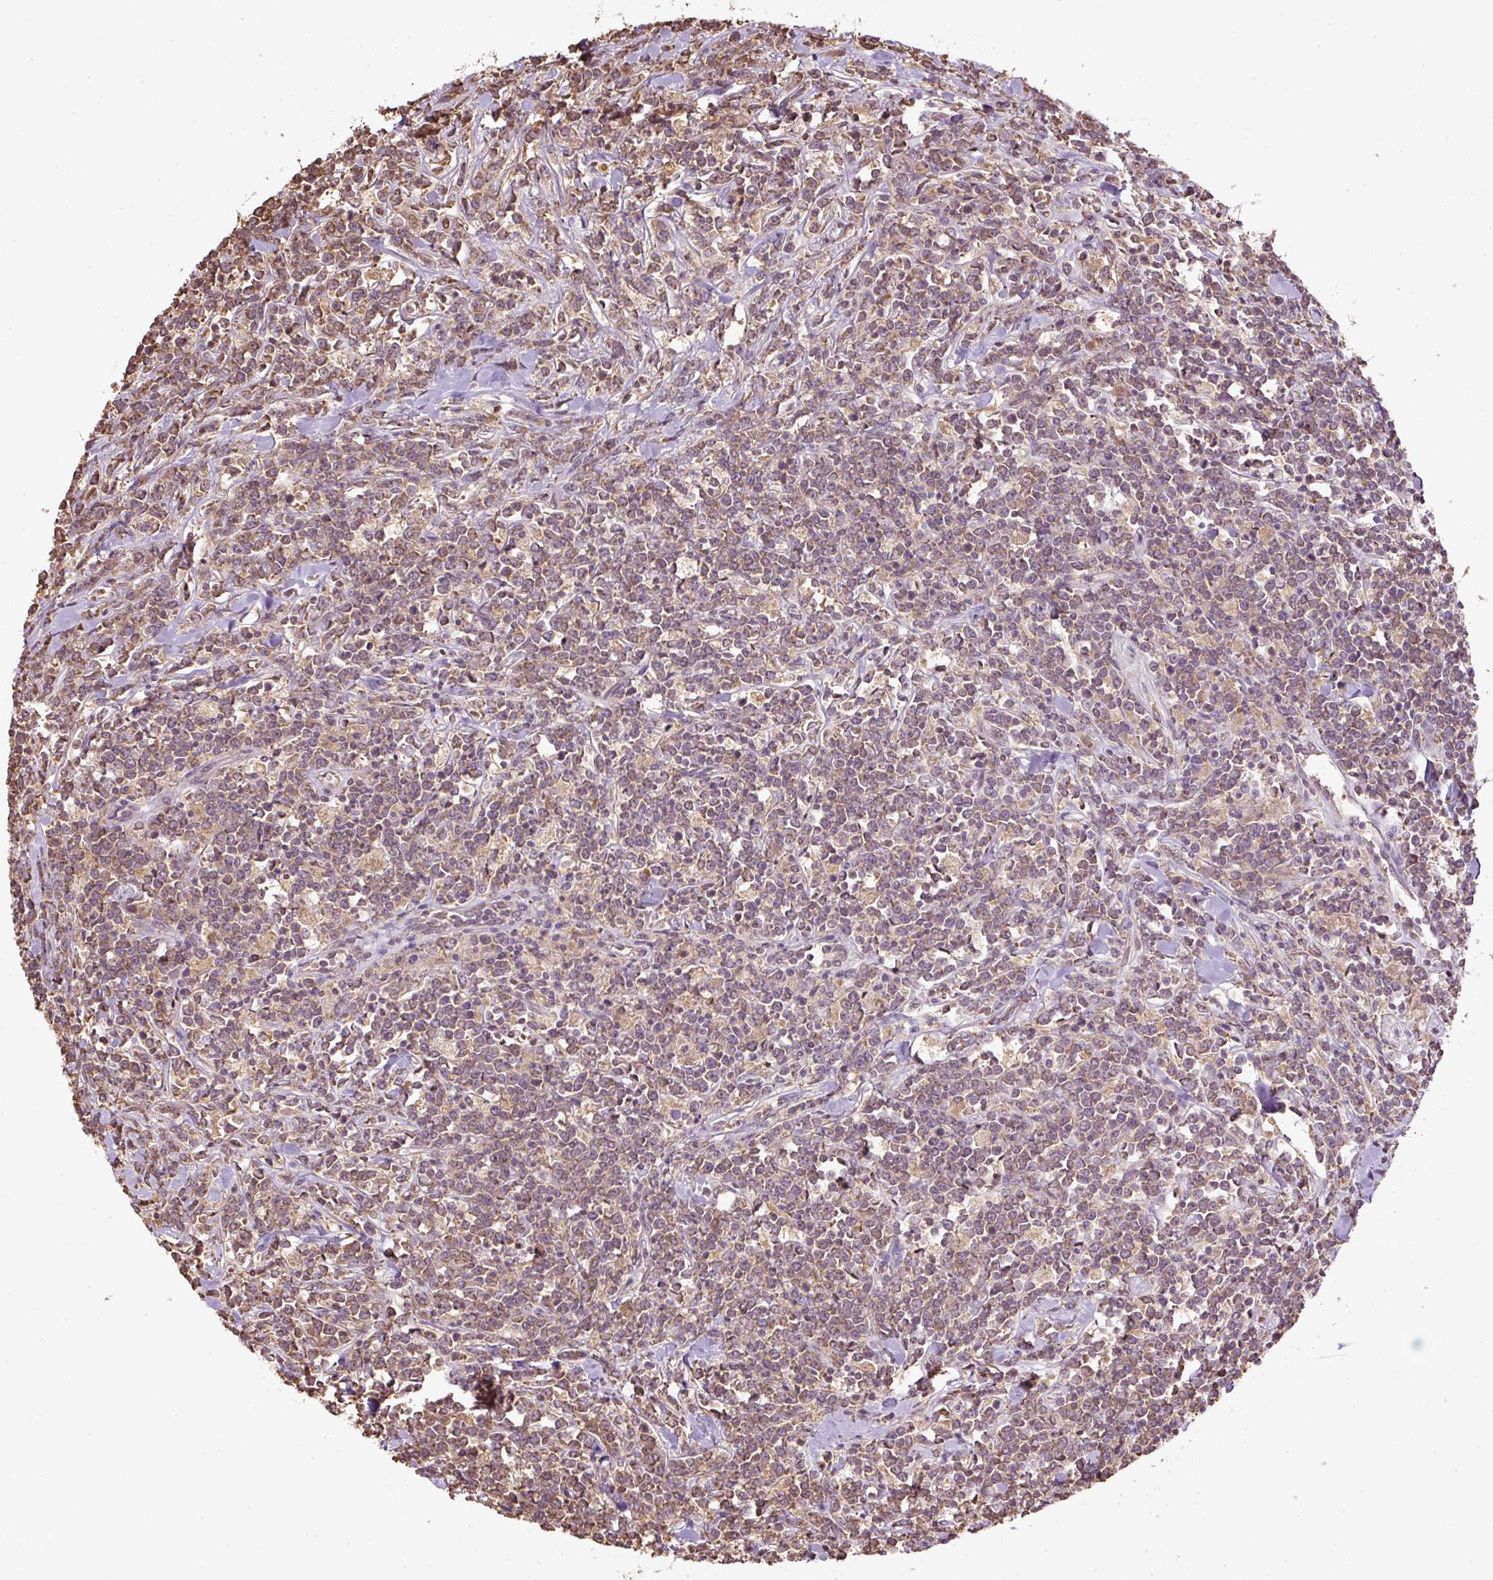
{"staining": {"intensity": "weak", "quantity": "25%-75%", "location": "cytoplasmic/membranous,nuclear"}, "tissue": "lymphoma", "cell_type": "Tumor cells", "image_type": "cancer", "snomed": [{"axis": "morphology", "description": "Malignant lymphoma, non-Hodgkin's type, High grade"}, {"axis": "topography", "description": "Small intestine"}, {"axis": "topography", "description": "Colon"}], "caption": "DAB immunohistochemical staining of human malignant lymphoma, non-Hodgkin's type (high-grade) displays weak cytoplasmic/membranous and nuclear protein staining in about 25%-75% of tumor cells.", "gene": "TMEM170B", "patient": {"sex": "male", "age": 8}}